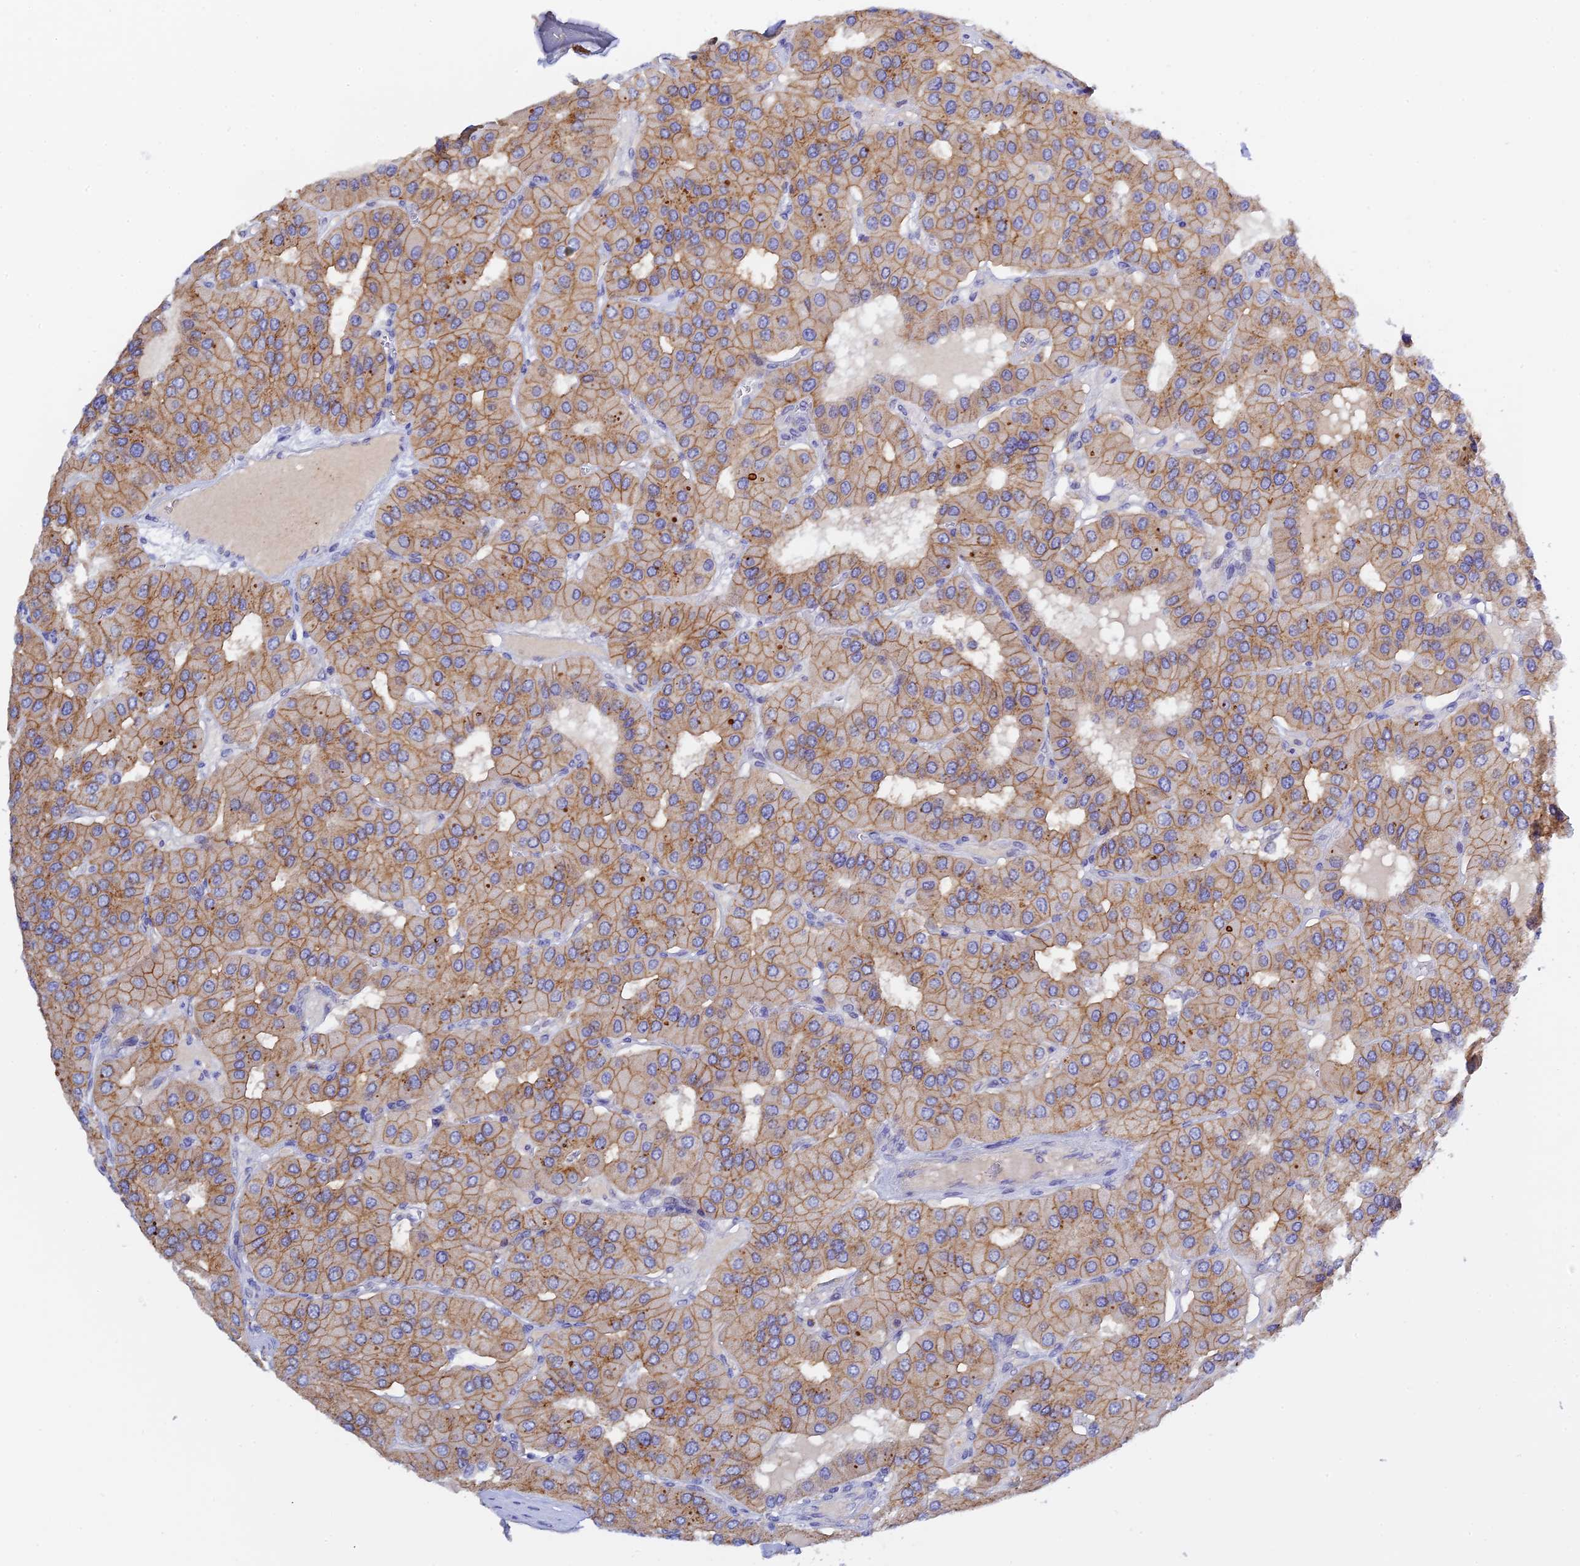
{"staining": {"intensity": "moderate", "quantity": ">75%", "location": "cytoplasmic/membranous"}, "tissue": "parathyroid gland", "cell_type": "Glandular cells", "image_type": "normal", "snomed": [{"axis": "morphology", "description": "Normal tissue, NOS"}, {"axis": "morphology", "description": "Adenoma, NOS"}, {"axis": "topography", "description": "Parathyroid gland"}], "caption": "A brown stain highlights moderate cytoplasmic/membranous staining of a protein in glandular cells of unremarkable parathyroid gland. The protein is shown in brown color, while the nuclei are stained blue.", "gene": "RPGRIP1L", "patient": {"sex": "female", "age": 86}}